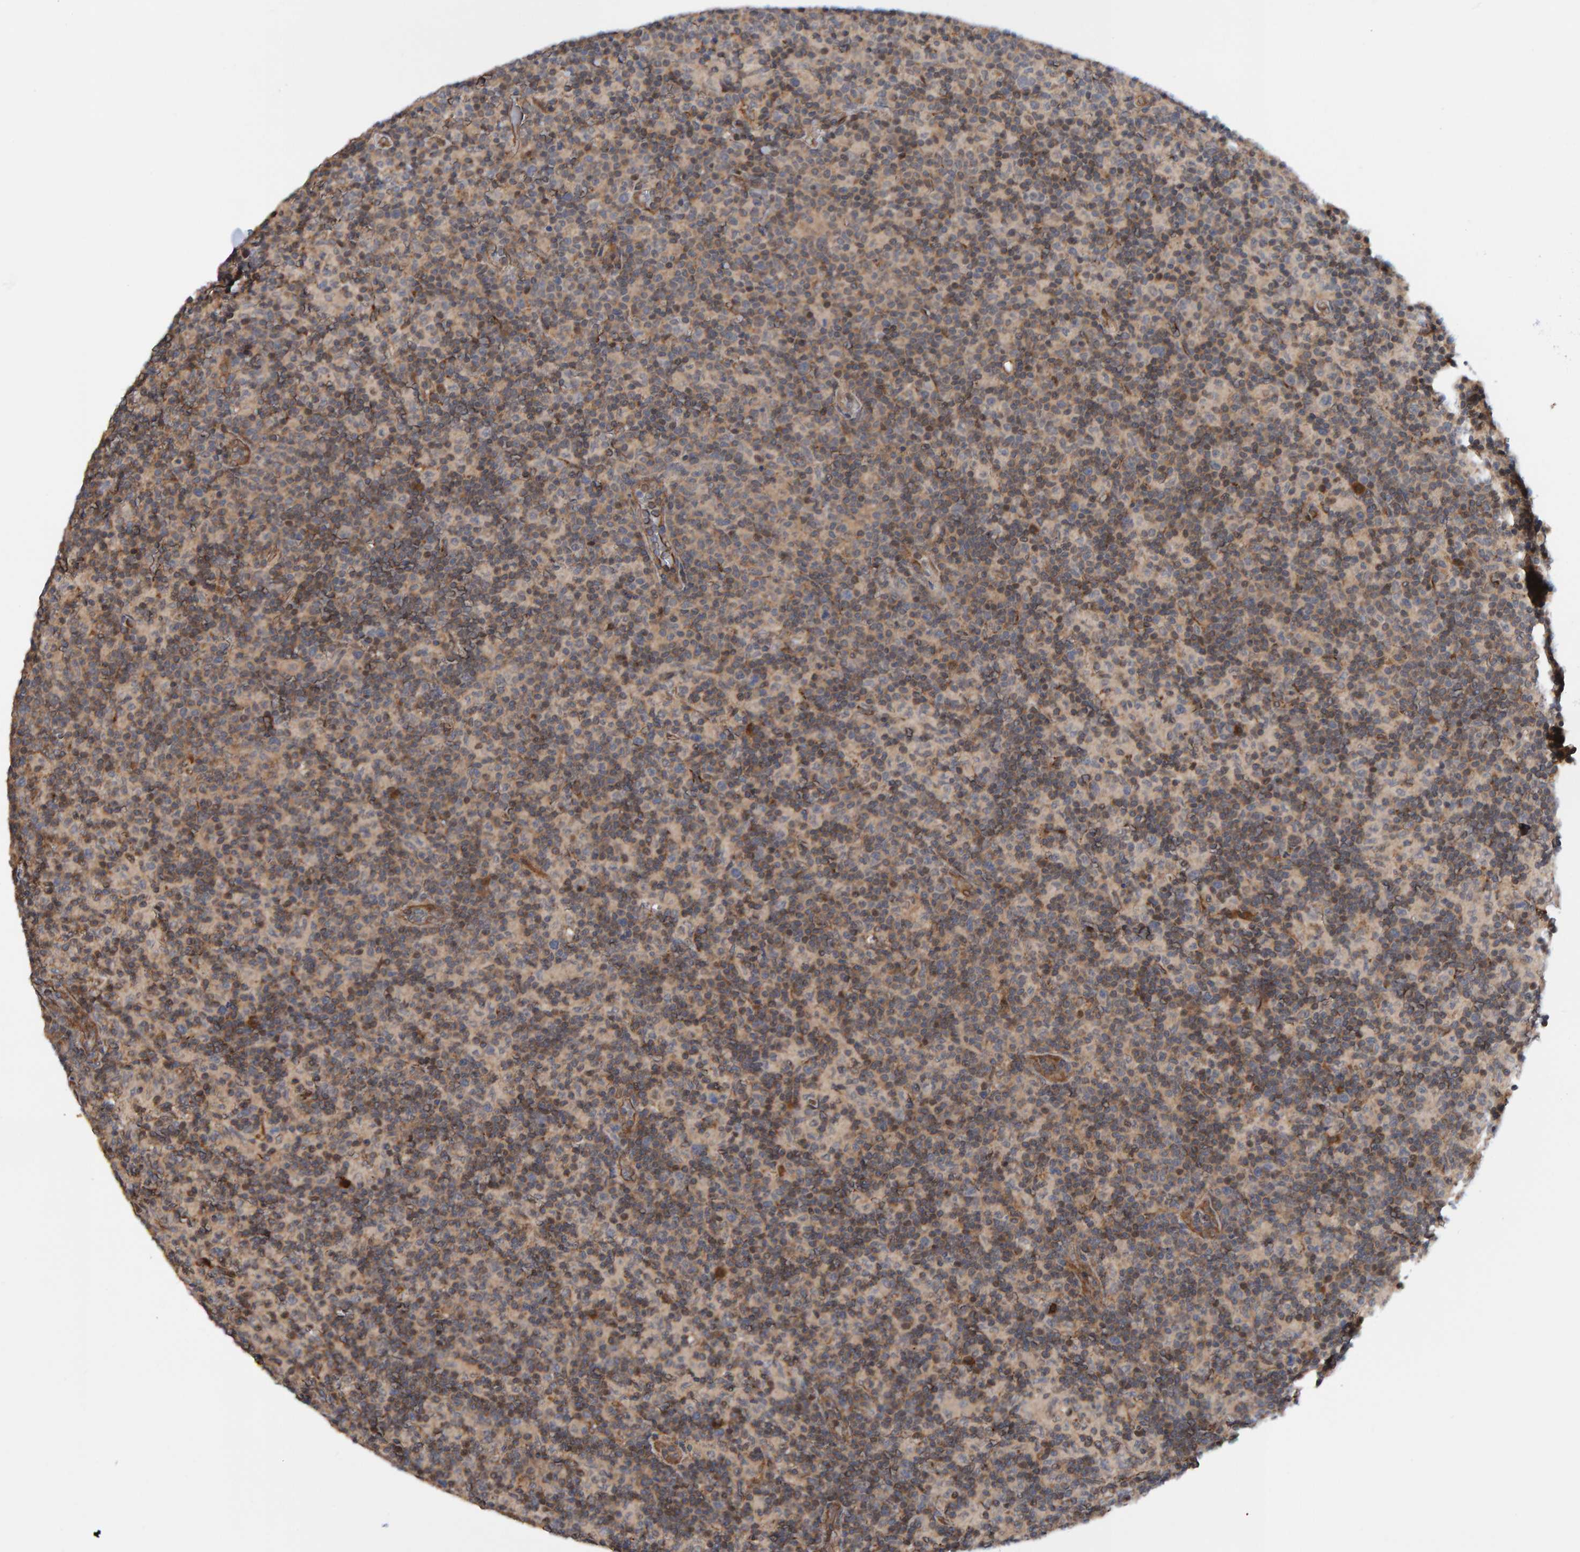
{"staining": {"intensity": "moderate", "quantity": "<25%", "location": "cytoplasmic/membranous"}, "tissue": "lymph node", "cell_type": "Germinal center cells", "image_type": "normal", "snomed": [{"axis": "morphology", "description": "Normal tissue, NOS"}, {"axis": "morphology", "description": "Inflammation, NOS"}, {"axis": "topography", "description": "Lymph node"}], "caption": "The image demonstrates staining of benign lymph node, revealing moderate cytoplasmic/membranous protein positivity (brown color) within germinal center cells. (brown staining indicates protein expression, while blue staining denotes nuclei).", "gene": "SCRN2", "patient": {"sex": "male", "age": 55}}